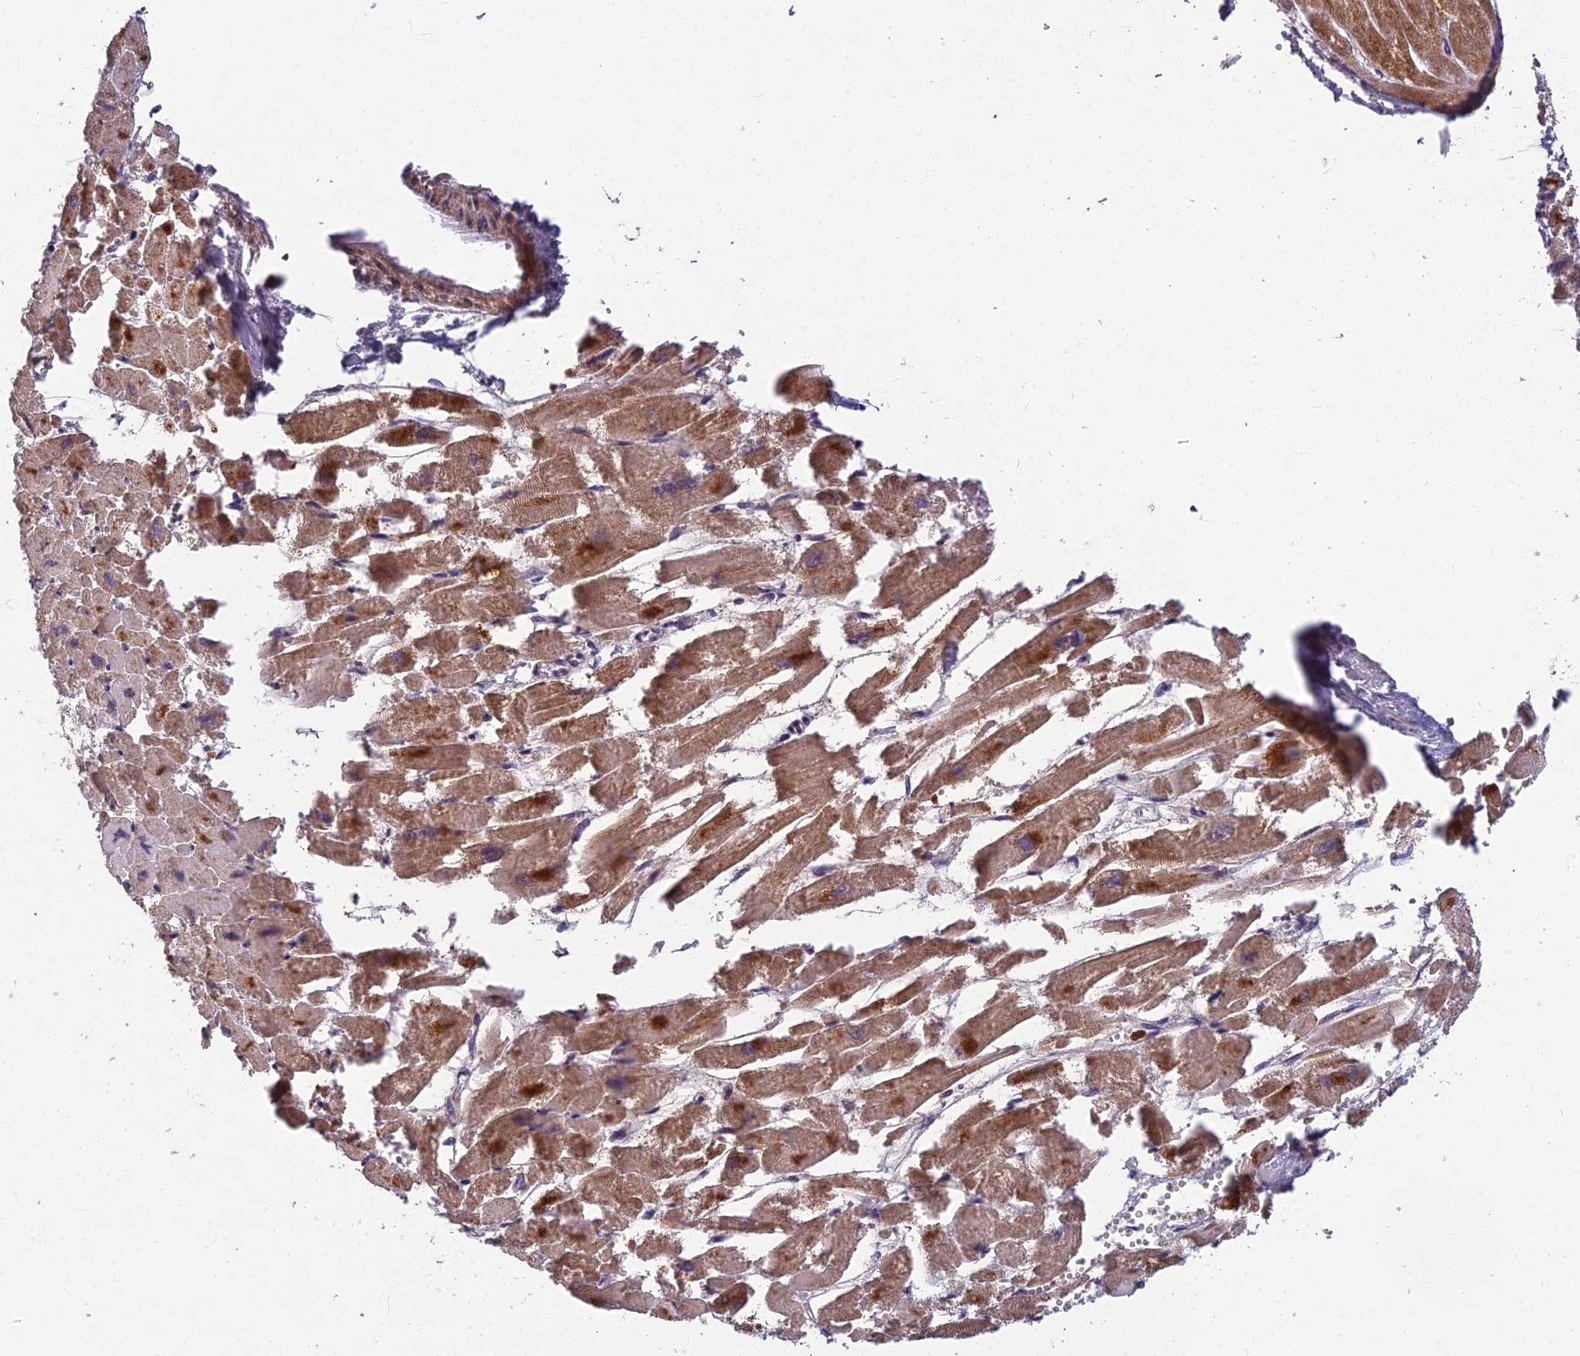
{"staining": {"intensity": "strong", "quantity": ">75%", "location": "cytoplasmic/membranous"}, "tissue": "heart muscle", "cell_type": "Cardiomyocytes", "image_type": "normal", "snomed": [{"axis": "morphology", "description": "Normal tissue, NOS"}, {"axis": "topography", "description": "Heart"}], "caption": "Cardiomyocytes display high levels of strong cytoplasmic/membranous expression in approximately >75% of cells in normal heart muscle. (DAB = brown stain, brightfield microscopy at high magnification).", "gene": "ENSG00000188897", "patient": {"sex": "male", "age": 54}}